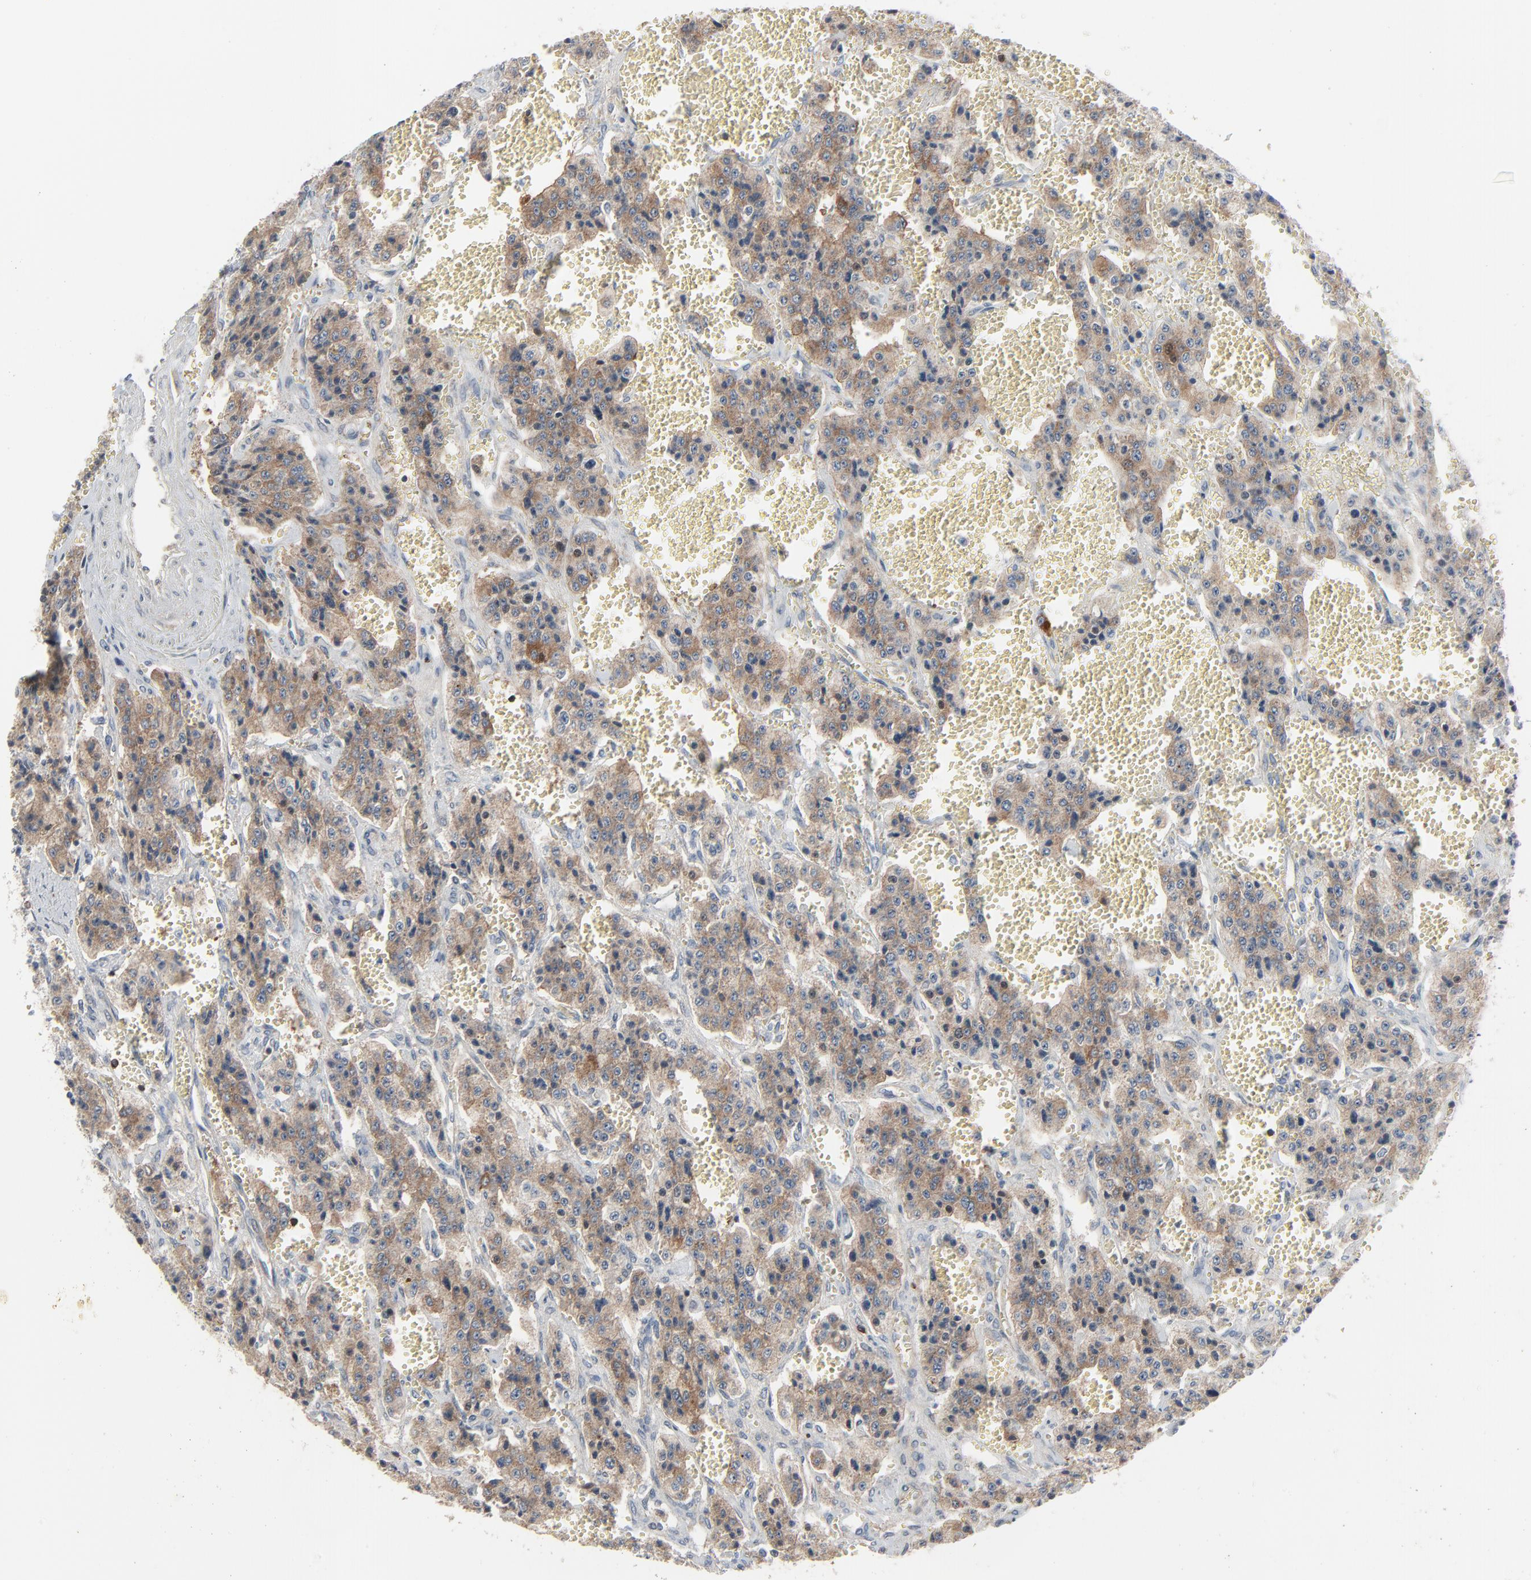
{"staining": {"intensity": "moderate", "quantity": ">75%", "location": "cytoplasmic/membranous"}, "tissue": "carcinoid", "cell_type": "Tumor cells", "image_type": "cancer", "snomed": [{"axis": "morphology", "description": "Carcinoid, malignant, NOS"}, {"axis": "topography", "description": "Small intestine"}], "caption": "Tumor cells display moderate cytoplasmic/membranous staining in approximately >75% of cells in carcinoid (malignant).", "gene": "OPTN", "patient": {"sex": "male", "age": 52}}